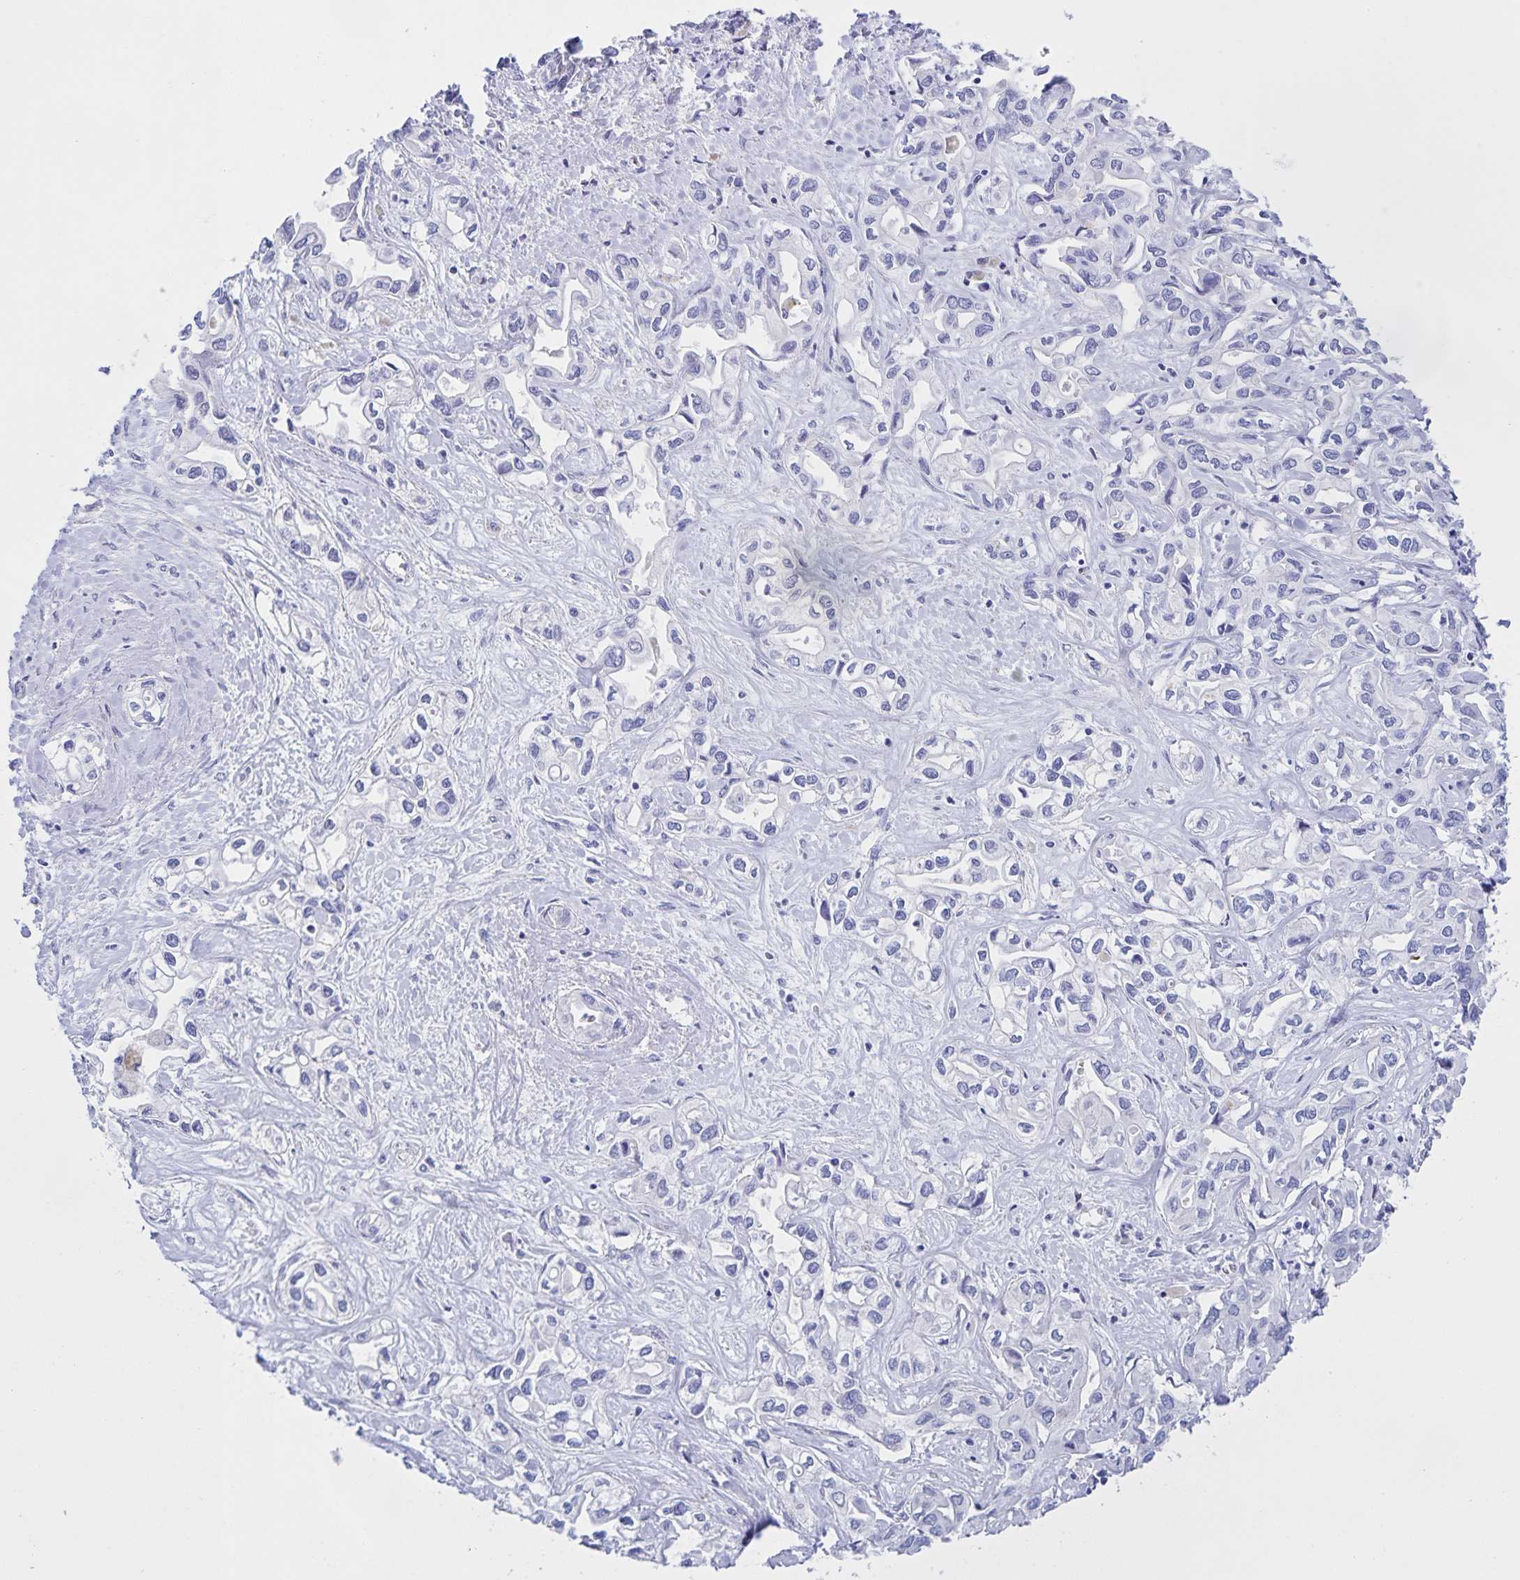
{"staining": {"intensity": "negative", "quantity": "none", "location": "none"}, "tissue": "liver cancer", "cell_type": "Tumor cells", "image_type": "cancer", "snomed": [{"axis": "morphology", "description": "Cholangiocarcinoma"}, {"axis": "topography", "description": "Liver"}], "caption": "Protein analysis of liver cholangiocarcinoma shows no significant expression in tumor cells.", "gene": "CATSPER4", "patient": {"sex": "female", "age": 64}}